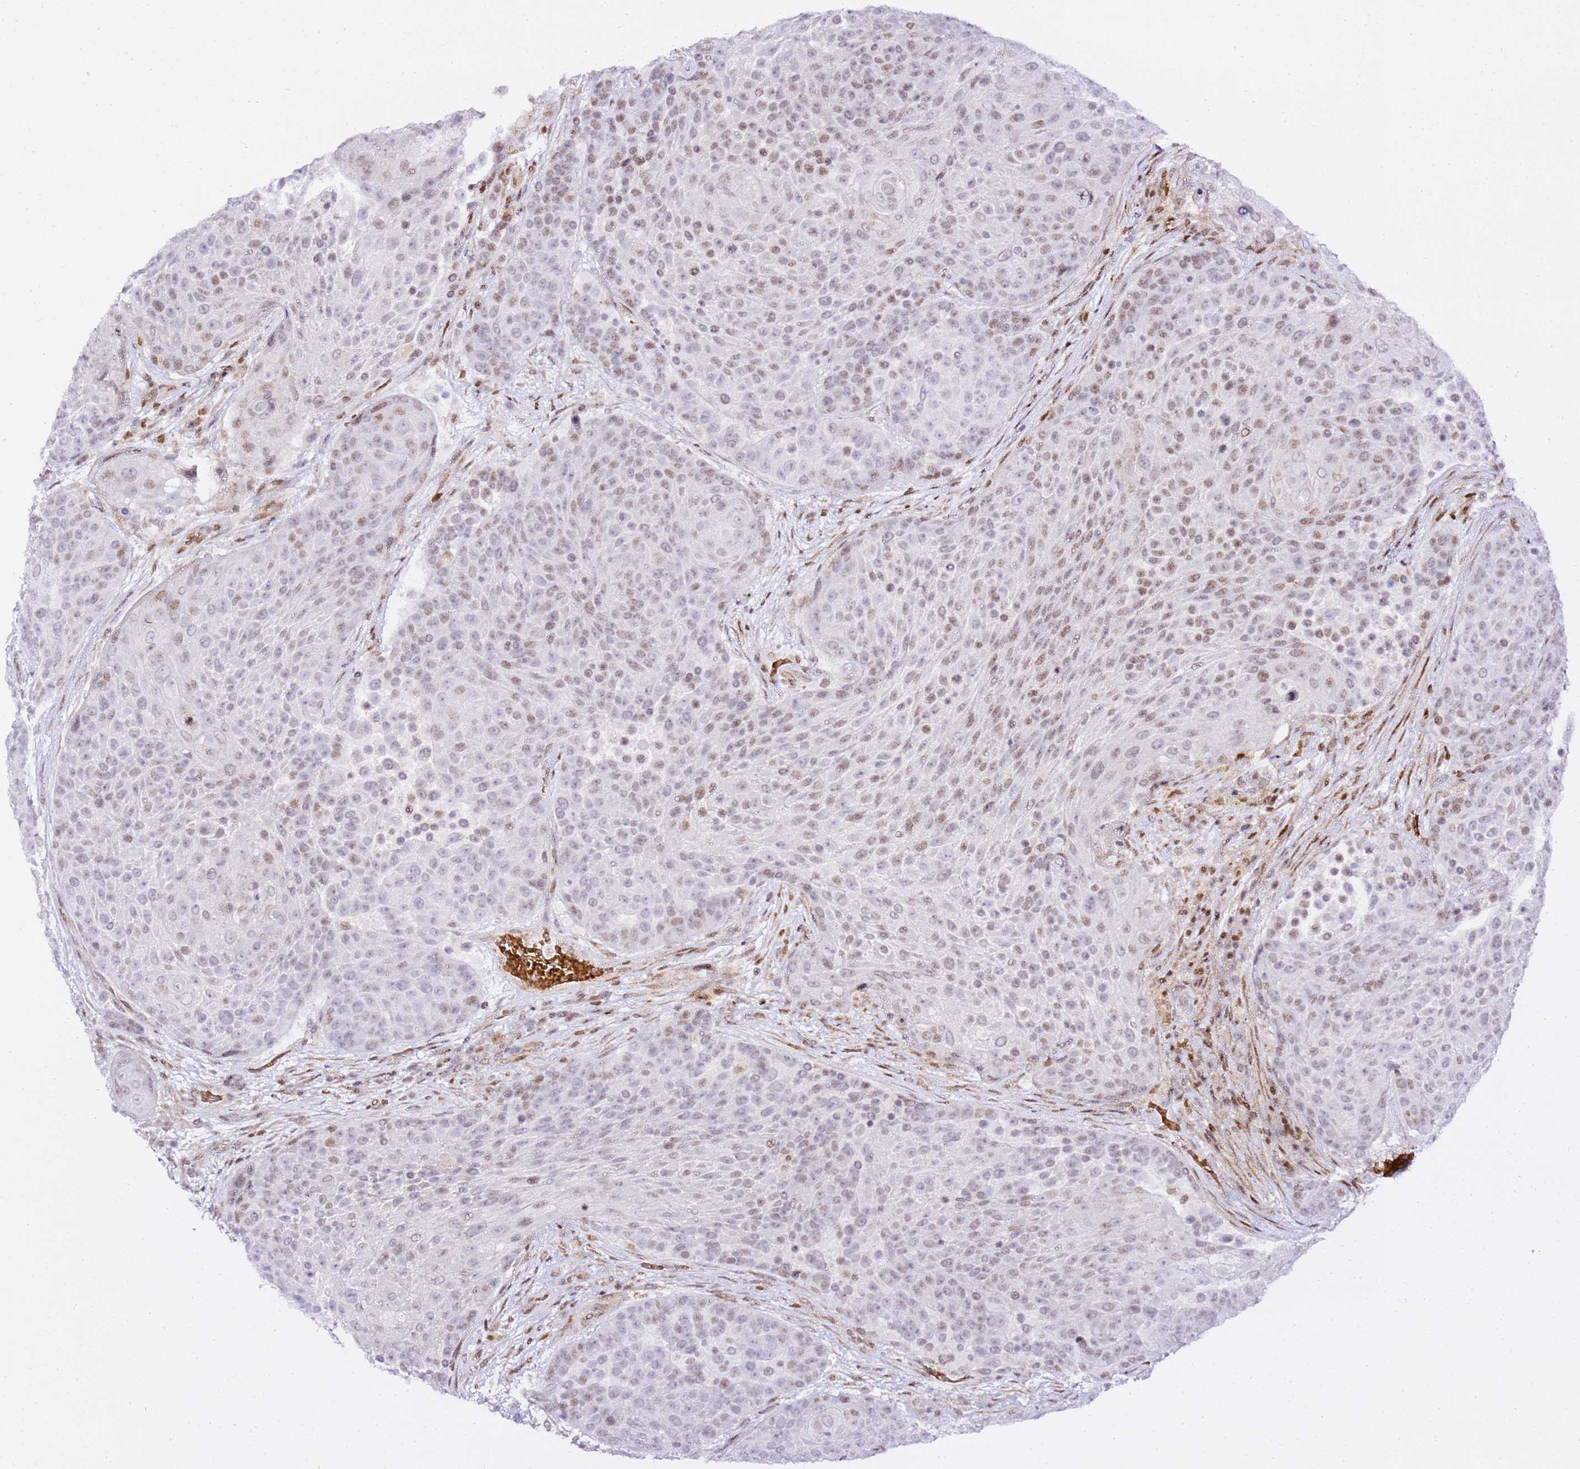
{"staining": {"intensity": "weak", "quantity": "<25%", "location": "nuclear"}, "tissue": "urothelial cancer", "cell_type": "Tumor cells", "image_type": "cancer", "snomed": [{"axis": "morphology", "description": "Urothelial carcinoma, High grade"}, {"axis": "topography", "description": "Urinary bladder"}], "caption": "A photomicrograph of urothelial cancer stained for a protein reveals no brown staining in tumor cells. Brightfield microscopy of immunohistochemistry (IHC) stained with DAB (3,3'-diaminobenzidine) (brown) and hematoxylin (blue), captured at high magnification.", "gene": "GBP2", "patient": {"sex": "female", "age": 63}}